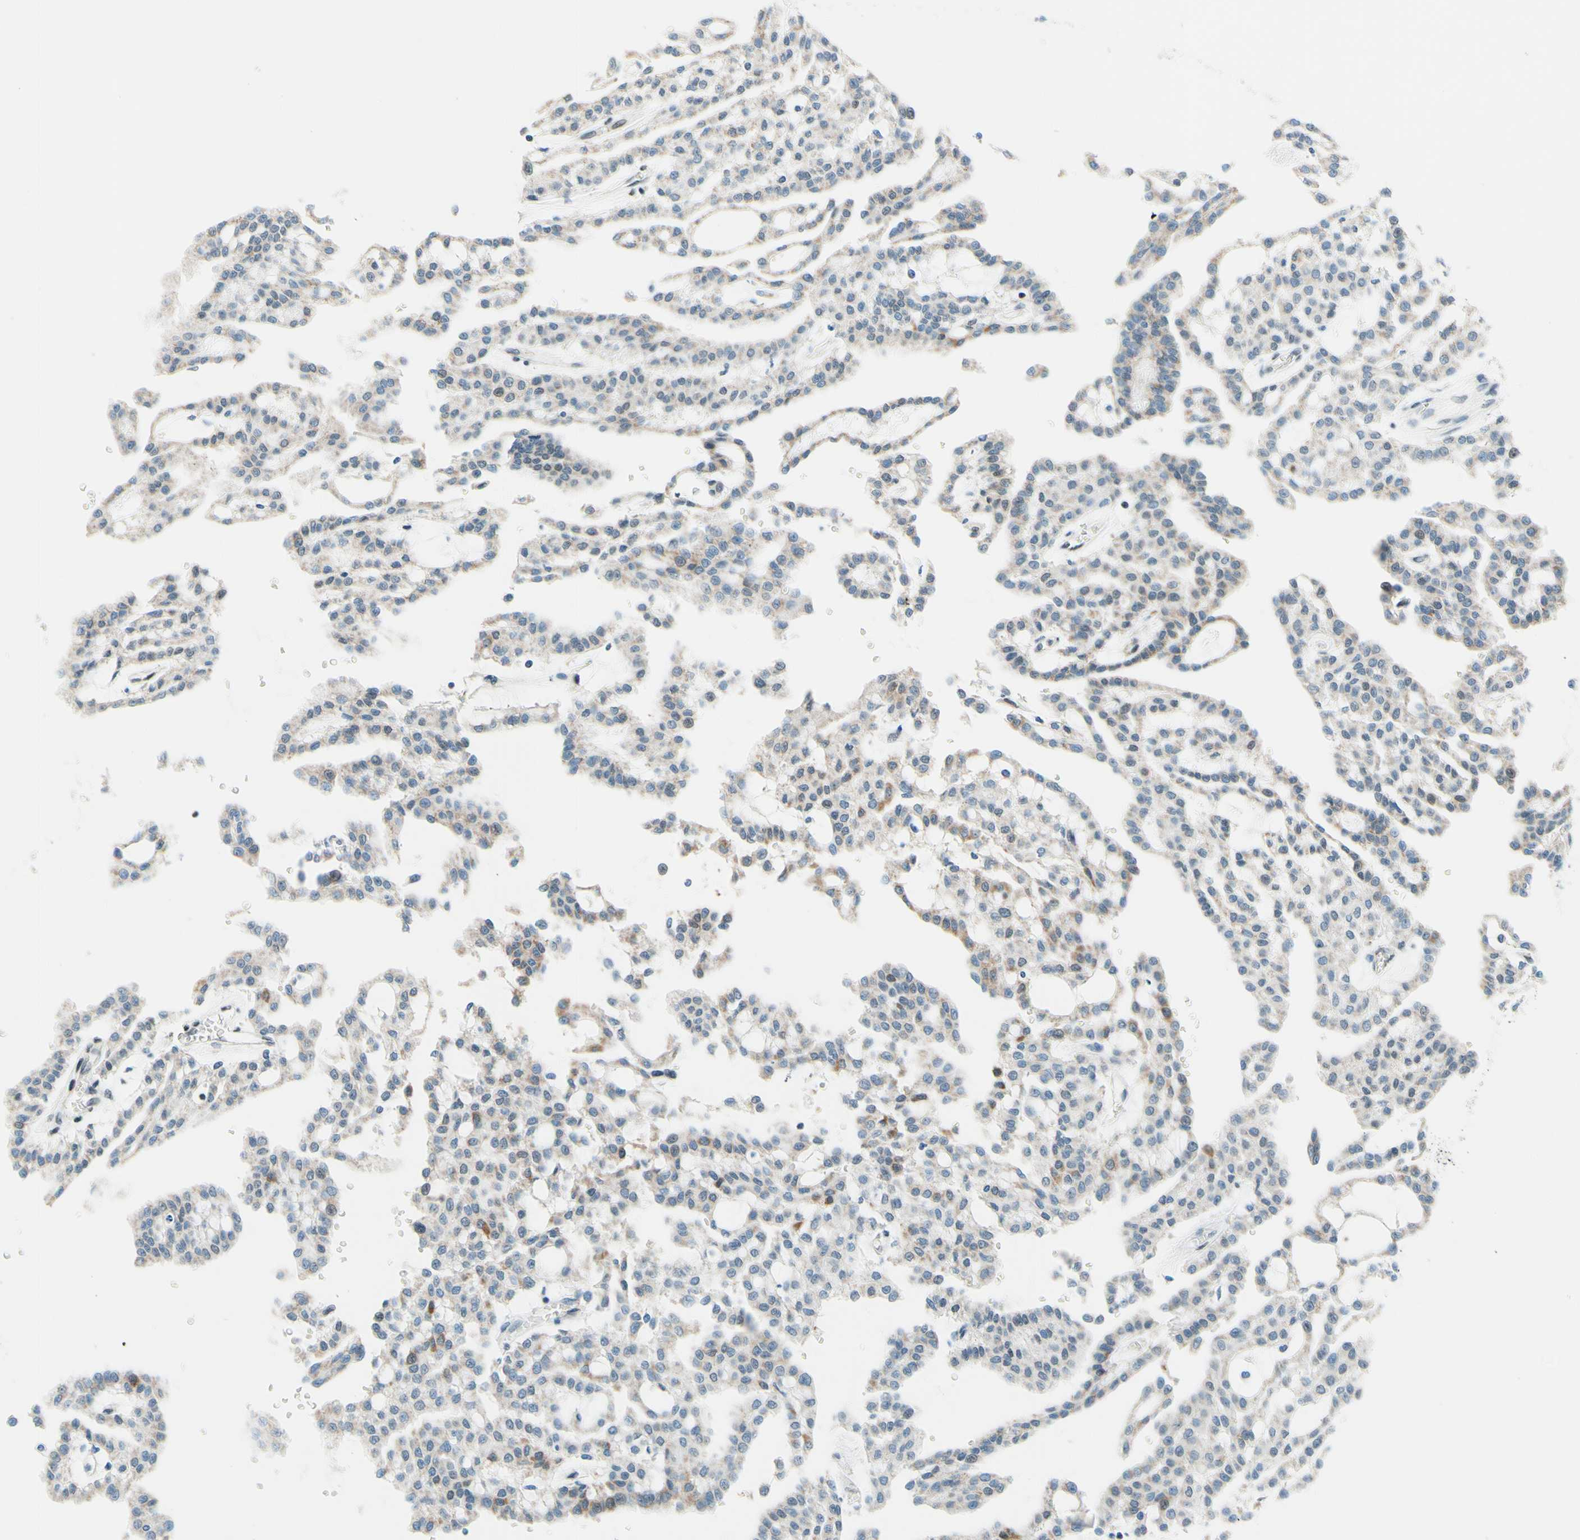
{"staining": {"intensity": "weak", "quantity": "25%-75%", "location": "cytoplasmic/membranous"}, "tissue": "renal cancer", "cell_type": "Tumor cells", "image_type": "cancer", "snomed": [{"axis": "morphology", "description": "Adenocarcinoma, NOS"}, {"axis": "topography", "description": "Kidney"}], "caption": "Weak cytoplasmic/membranous positivity for a protein is identified in about 25%-75% of tumor cells of adenocarcinoma (renal) using immunohistochemistry (IHC).", "gene": "CBX7", "patient": {"sex": "male", "age": 63}}